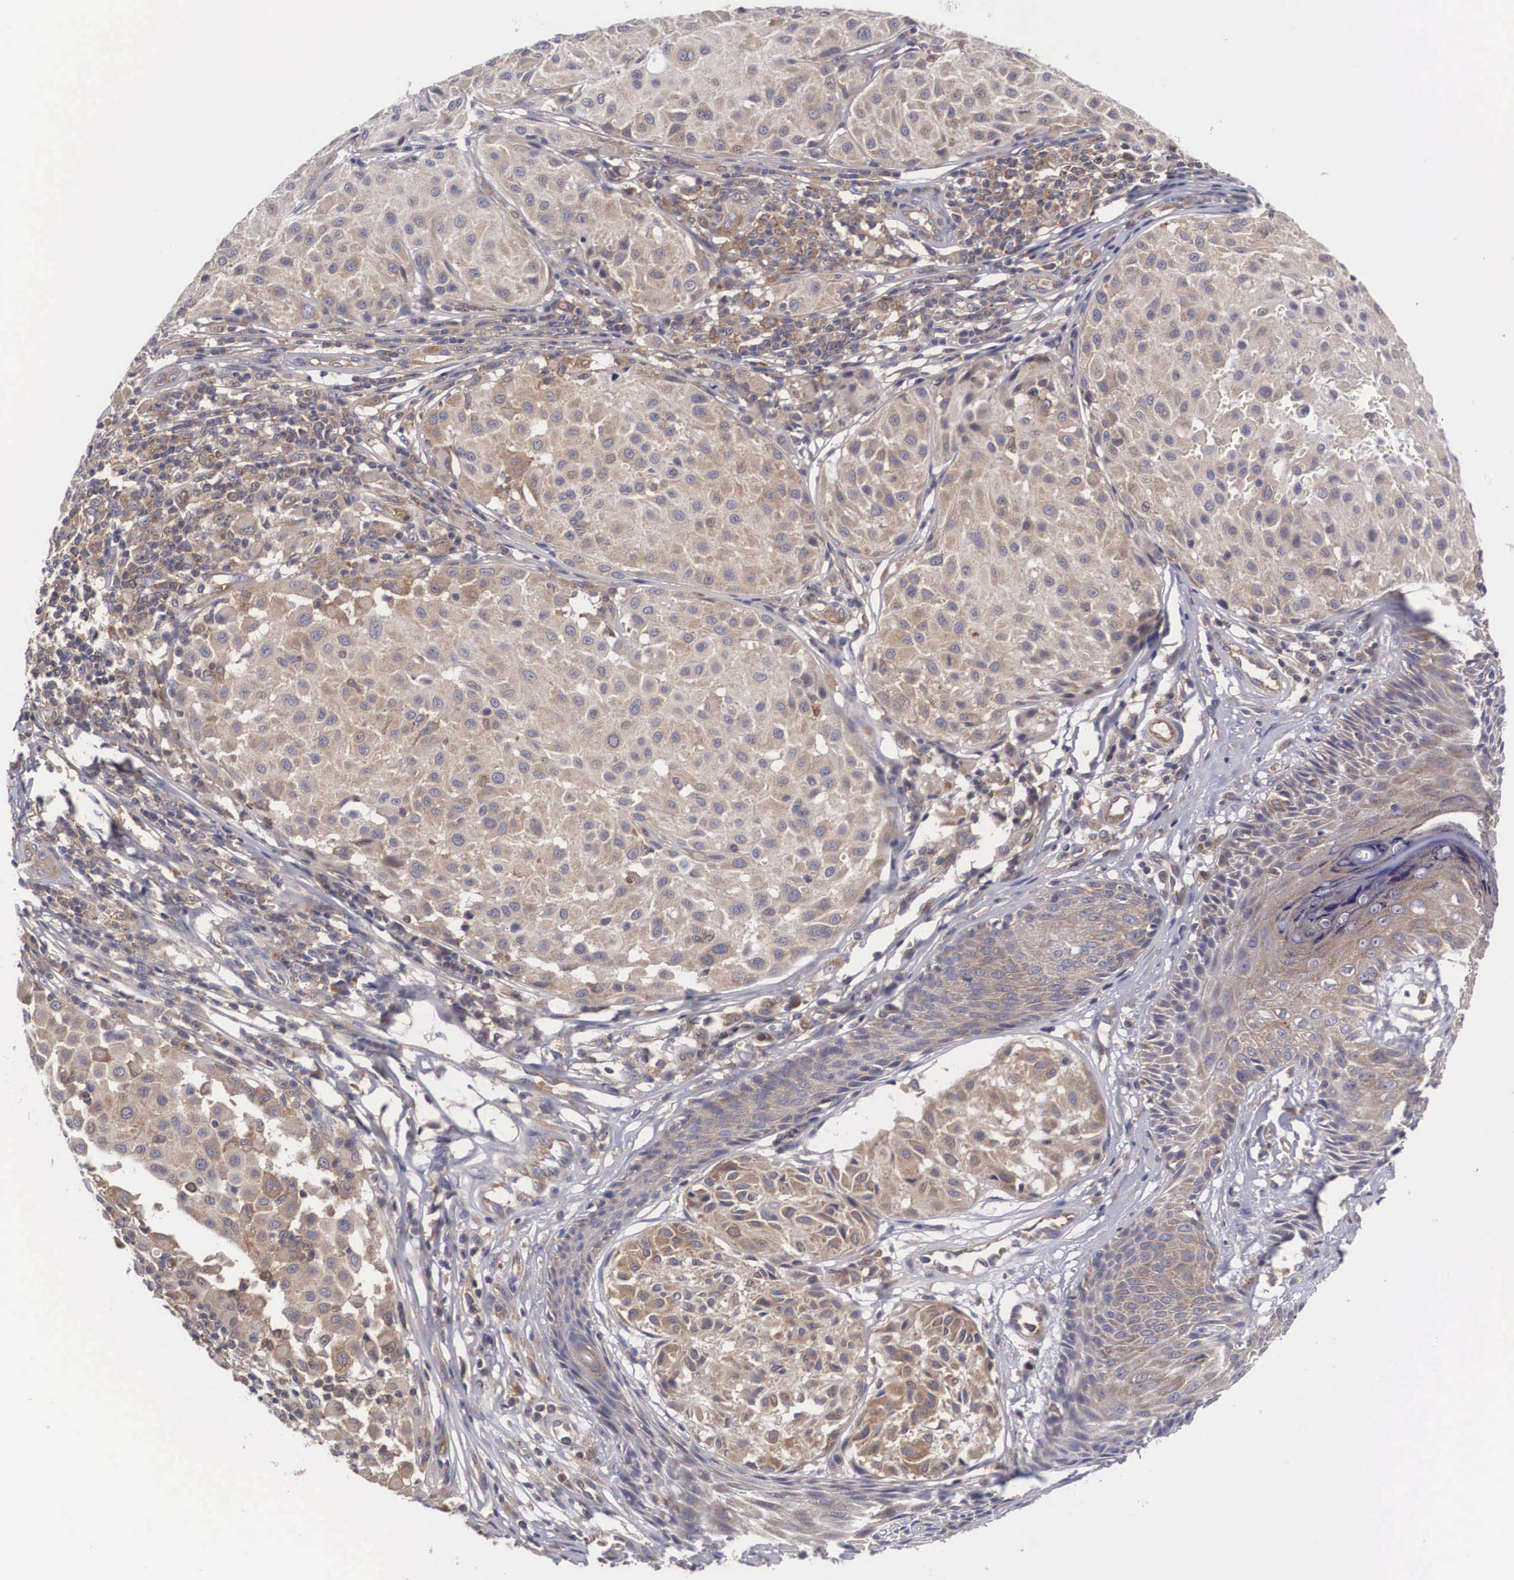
{"staining": {"intensity": "weak", "quantity": "25%-75%", "location": "cytoplasmic/membranous"}, "tissue": "melanoma", "cell_type": "Tumor cells", "image_type": "cancer", "snomed": [{"axis": "morphology", "description": "Malignant melanoma, NOS"}, {"axis": "topography", "description": "Skin"}], "caption": "Weak cytoplasmic/membranous positivity is present in approximately 25%-75% of tumor cells in melanoma.", "gene": "GRIPAP1", "patient": {"sex": "male", "age": 36}}